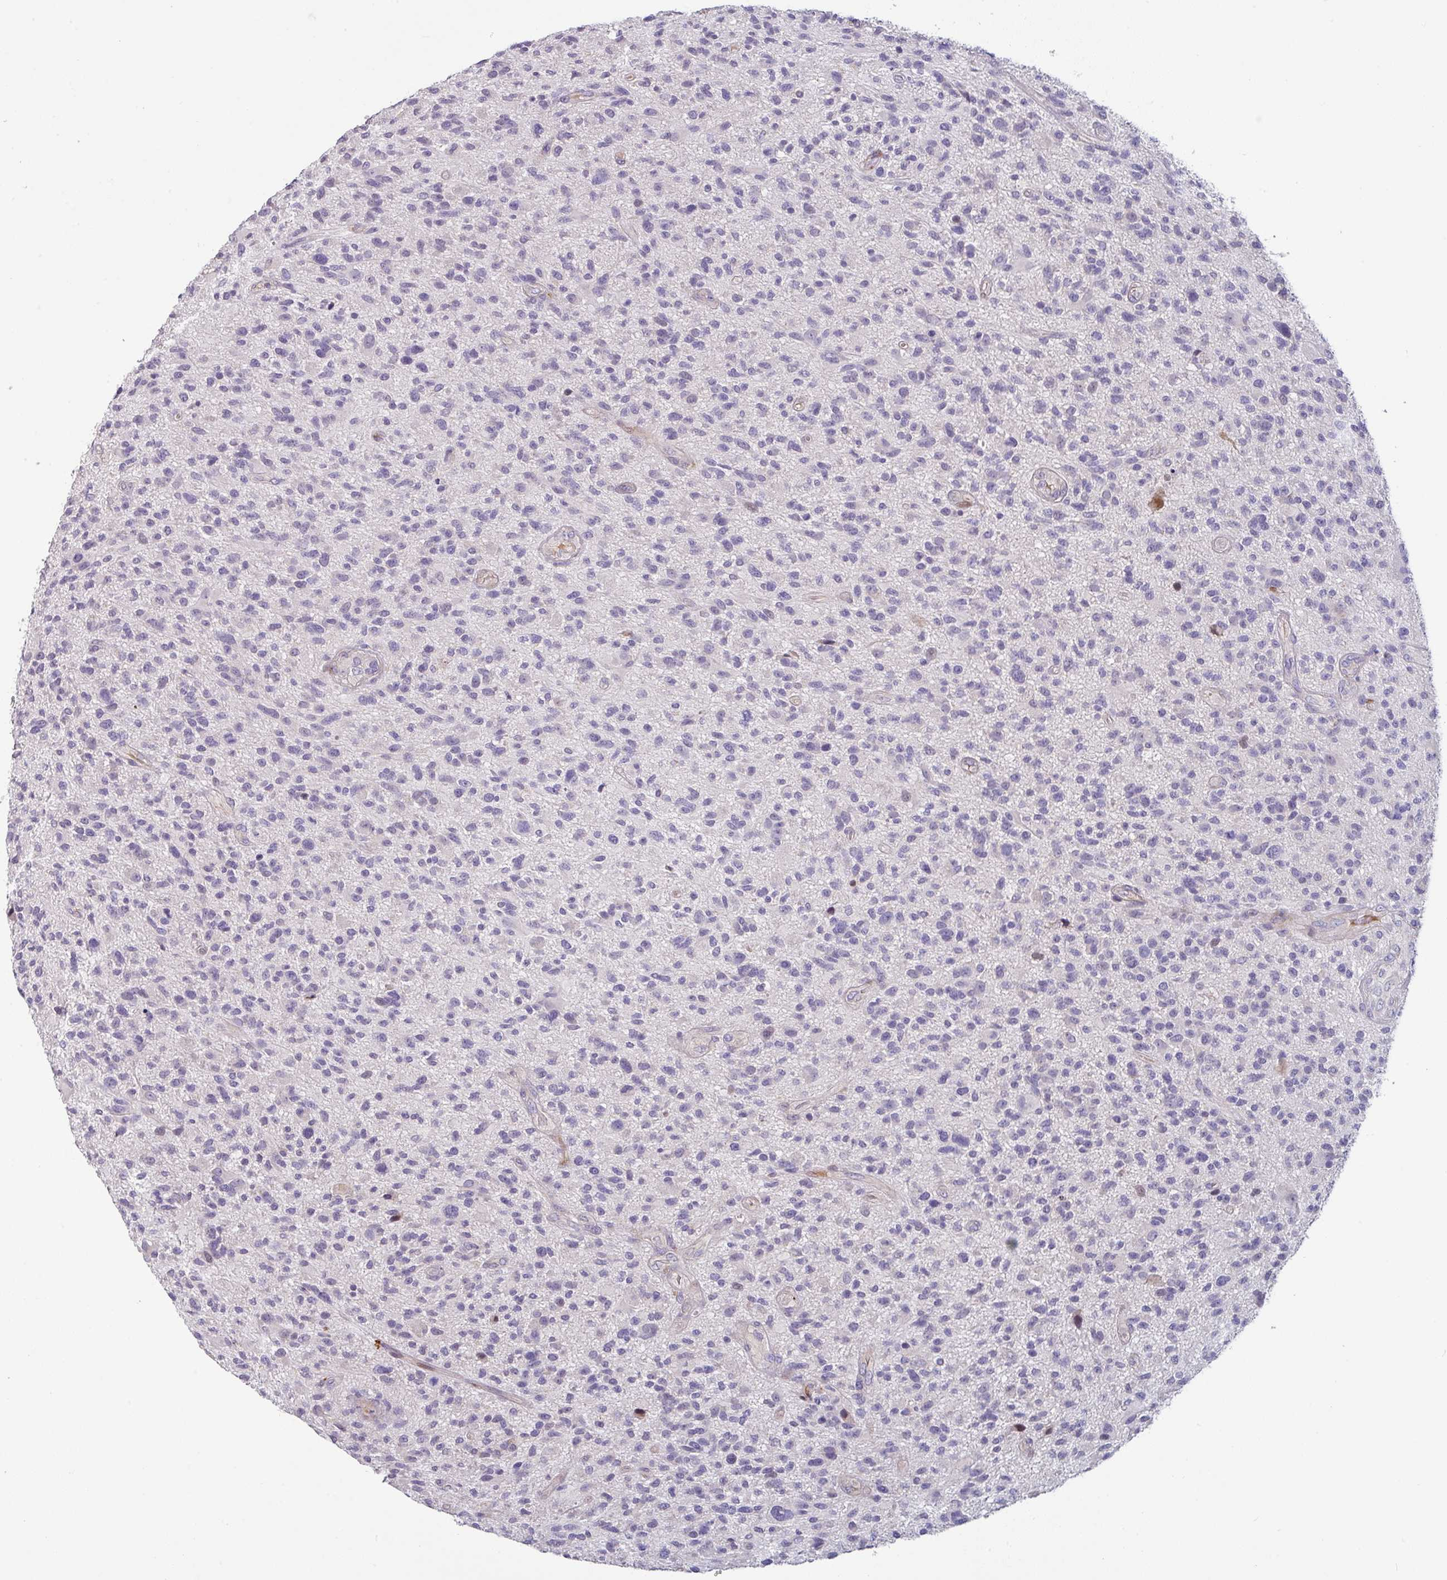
{"staining": {"intensity": "negative", "quantity": "none", "location": "none"}, "tissue": "glioma", "cell_type": "Tumor cells", "image_type": "cancer", "snomed": [{"axis": "morphology", "description": "Glioma, malignant, High grade"}, {"axis": "topography", "description": "Brain"}], "caption": "IHC photomicrograph of neoplastic tissue: malignant glioma (high-grade) stained with DAB (3,3'-diaminobenzidine) exhibits no significant protein staining in tumor cells.", "gene": "KLHL3", "patient": {"sex": "male", "age": 47}}